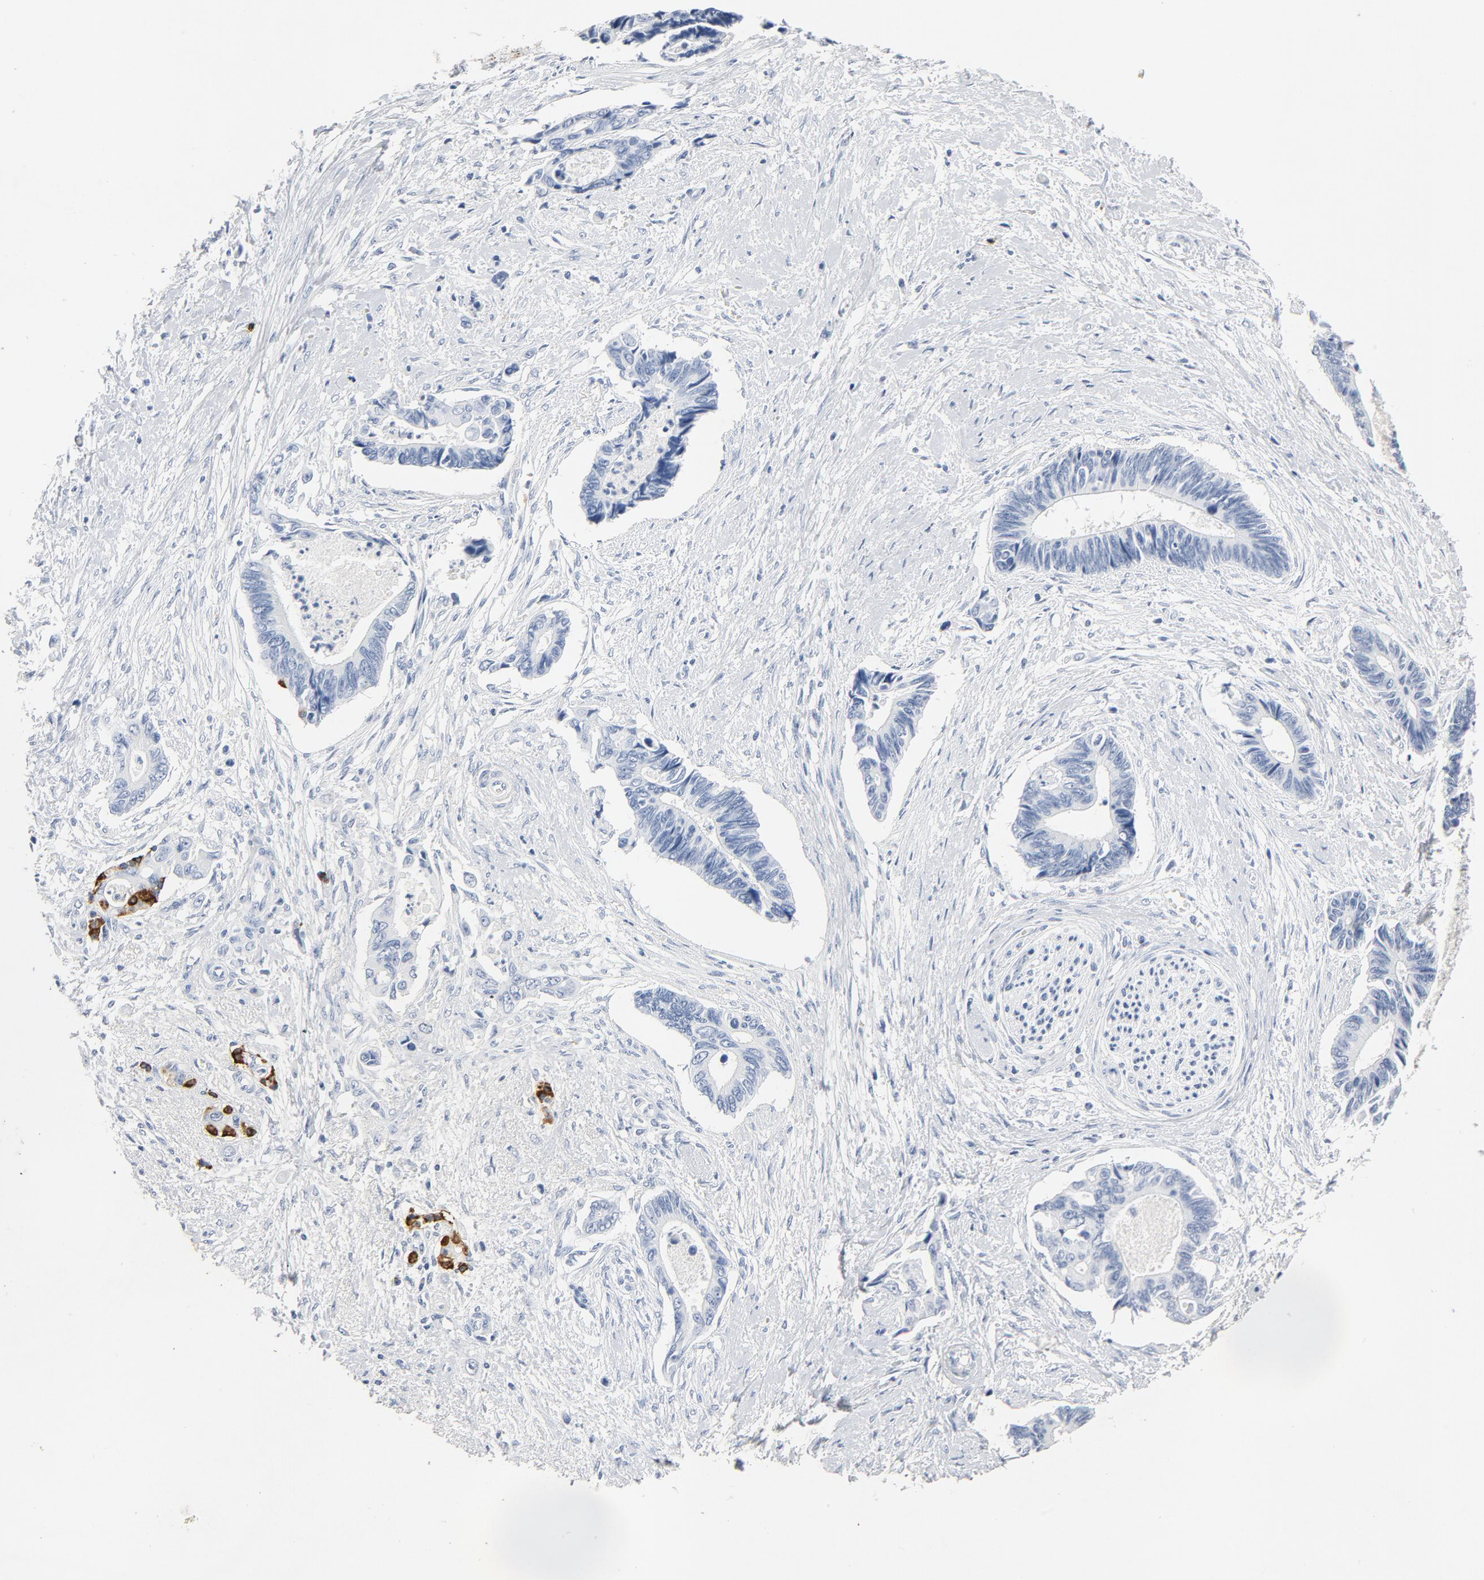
{"staining": {"intensity": "negative", "quantity": "none", "location": "none"}, "tissue": "pancreatic cancer", "cell_type": "Tumor cells", "image_type": "cancer", "snomed": [{"axis": "morphology", "description": "Adenocarcinoma, NOS"}, {"axis": "topography", "description": "Pancreas"}], "caption": "A micrograph of human pancreatic cancer (adenocarcinoma) is negative for staining in tumor cells. (Stains: DAB immunohistochemistry with hematoxylin counter stain, Microscopy: brightfield microscopy at high magnification).", "gene": "PTPRB", "patient": {"sex": "female", "age": 70}}